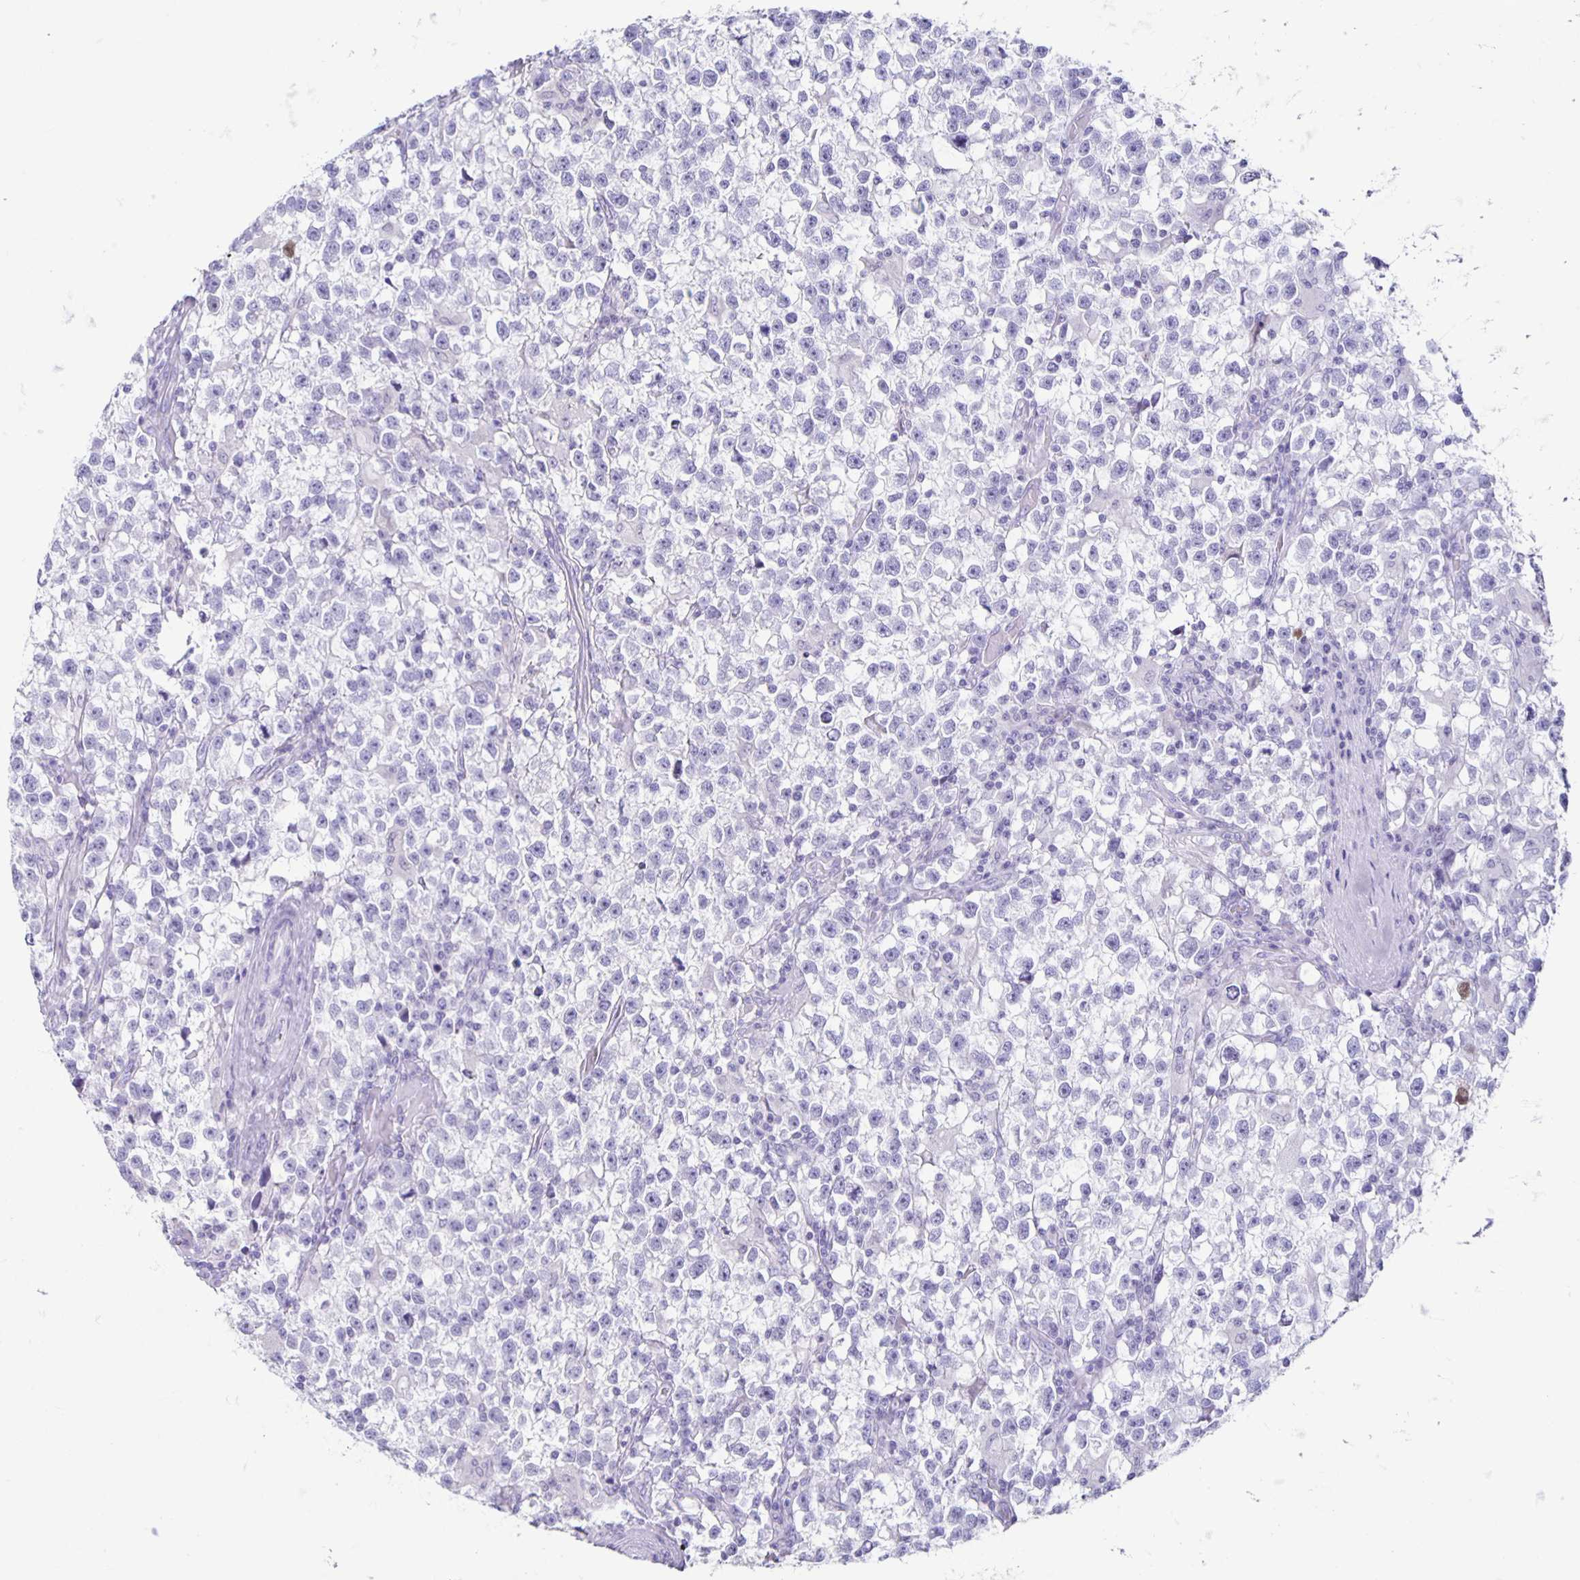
{"staining": {"intensity": "negative", "quantity": "none", "location": "none"}, "tissue": "testis cancer", "cell_type": "Tumor cells", "image_type": "cancer", "snomed": [{"axis": "morphology", "description": "Seminoma, NOS"}, {"axis": "topography", "description": "Testis"}], "caption": "Immunohistochemistry image of neoplastic tissue: testis cancer (seminoma) stained with DAB displays no significant protein expression in tumor cells.", "gene": "CT45A5", "patient": {"sex": "male", "age": 31}}